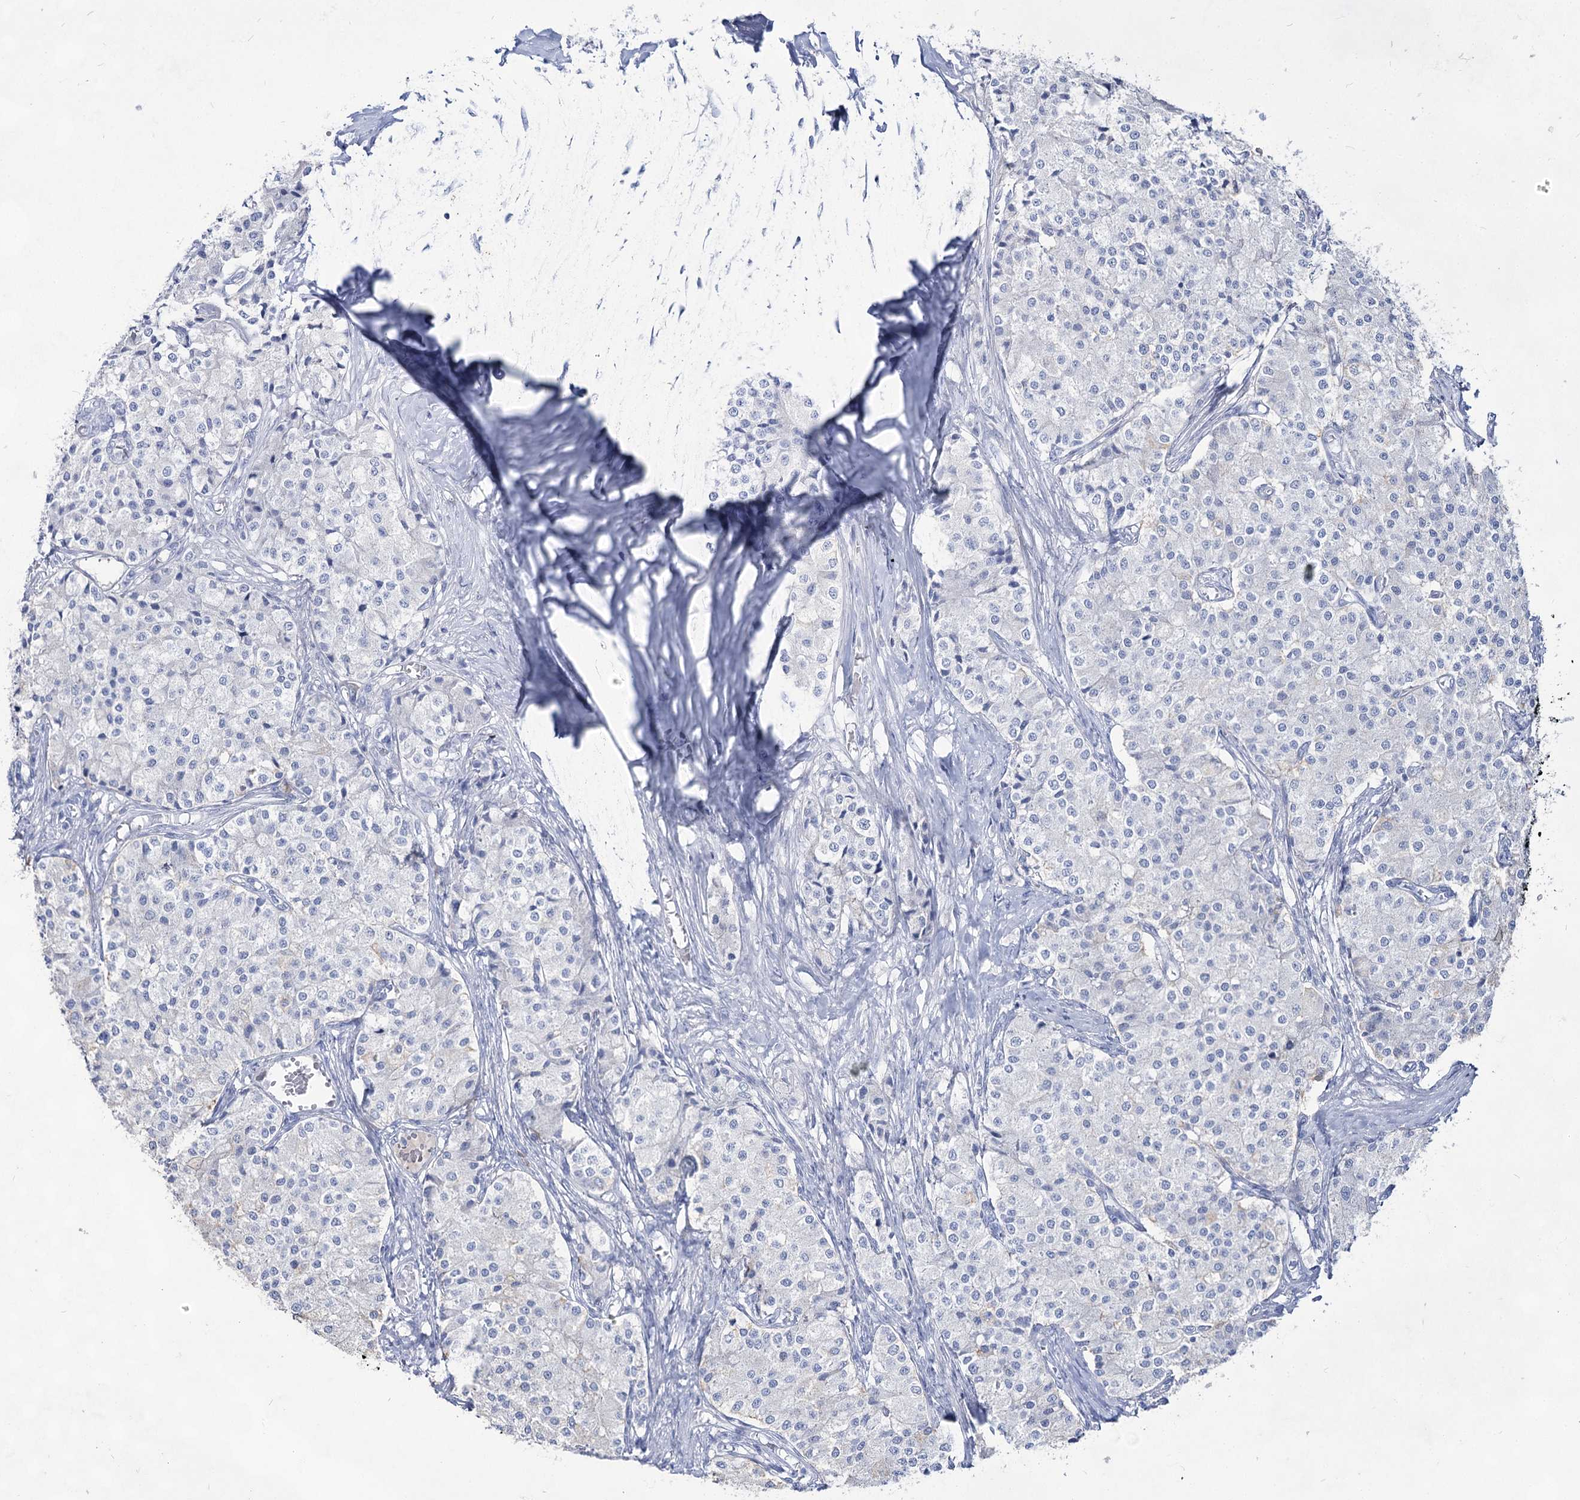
{"staining": {"intensity": "negative", "quantity": "none", "location": "none"}, "tissue": "carcinoid", "cell_type": "Tumor cells", "image_type": "cancer", "snomed": [{"axis": "morphology", "description": "Carcinoid, malignant, NOS"}, {"axis": "topography", "description": "Colon"}], "caption": "High power microscopy photomicrograph of an immunohistochemistry image of malignant carcinoid, revealing no significant expression in tumor cells.", "gene": "ACRV1", "patient": {"sex": "female", "age": 52}}